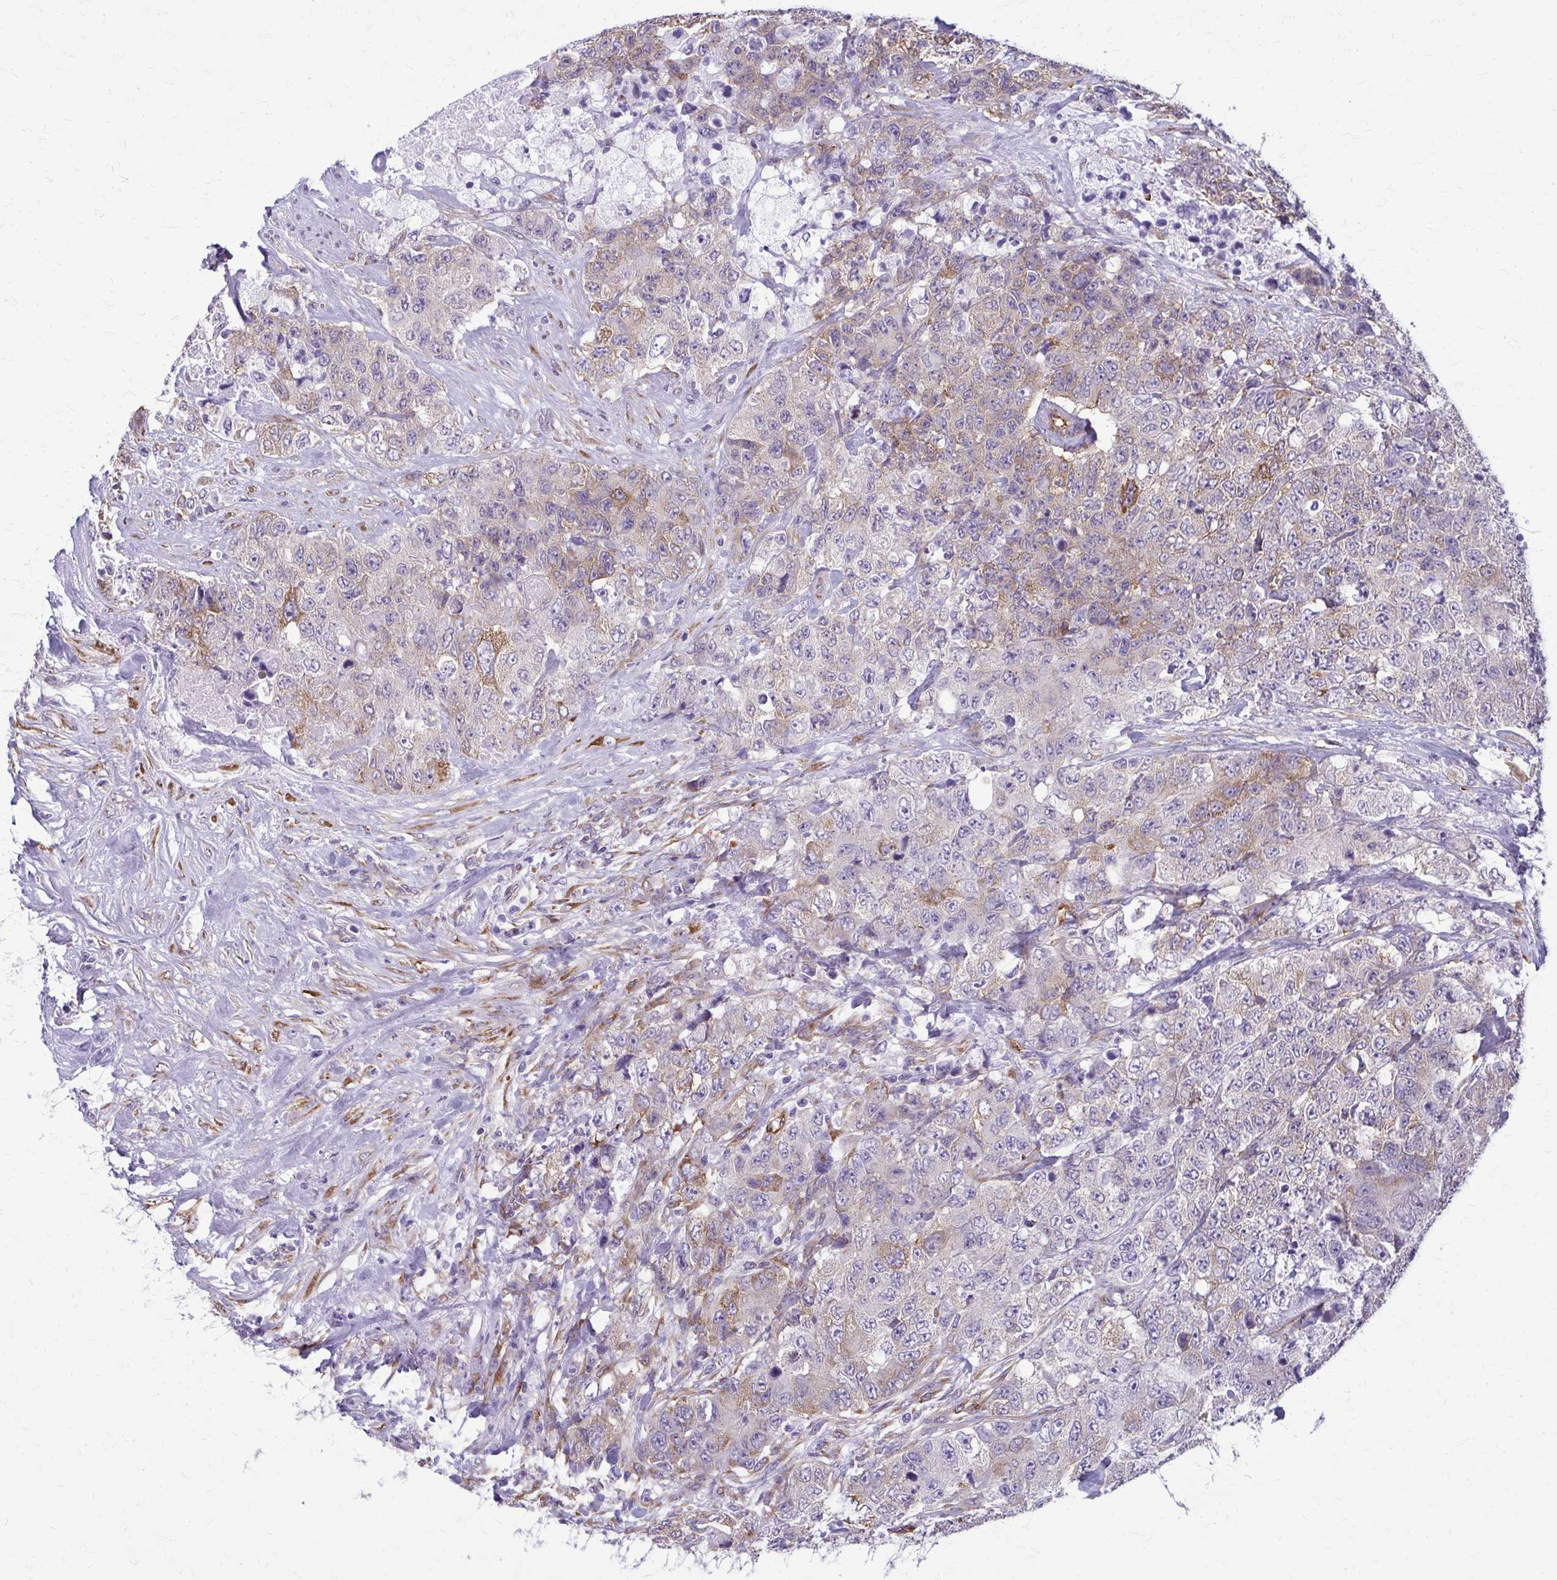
{"staining": {"intensity": "moderate", "quantity": "25%-75%", "location": "cytoplasmic/membranous"}, "tissue": "urothelial cancer", "cell_type": "Tumor cells", "image_type": "cancer", "snomed": [{"axis": "morphology", "description": "Urothelial carcinoma, High grade"}, {"axis": "topography", "description": "Urinary bladder"}], "caption": "There is medium levels of moderate cytoplasmic/membranous staining in tumor cells of urothelial carcinoma (high-grade), as demonstrated by immunohistochemical staining (brown color).", "gene": "DEPP1", "patient": {"sex": "female", "age": 78}}